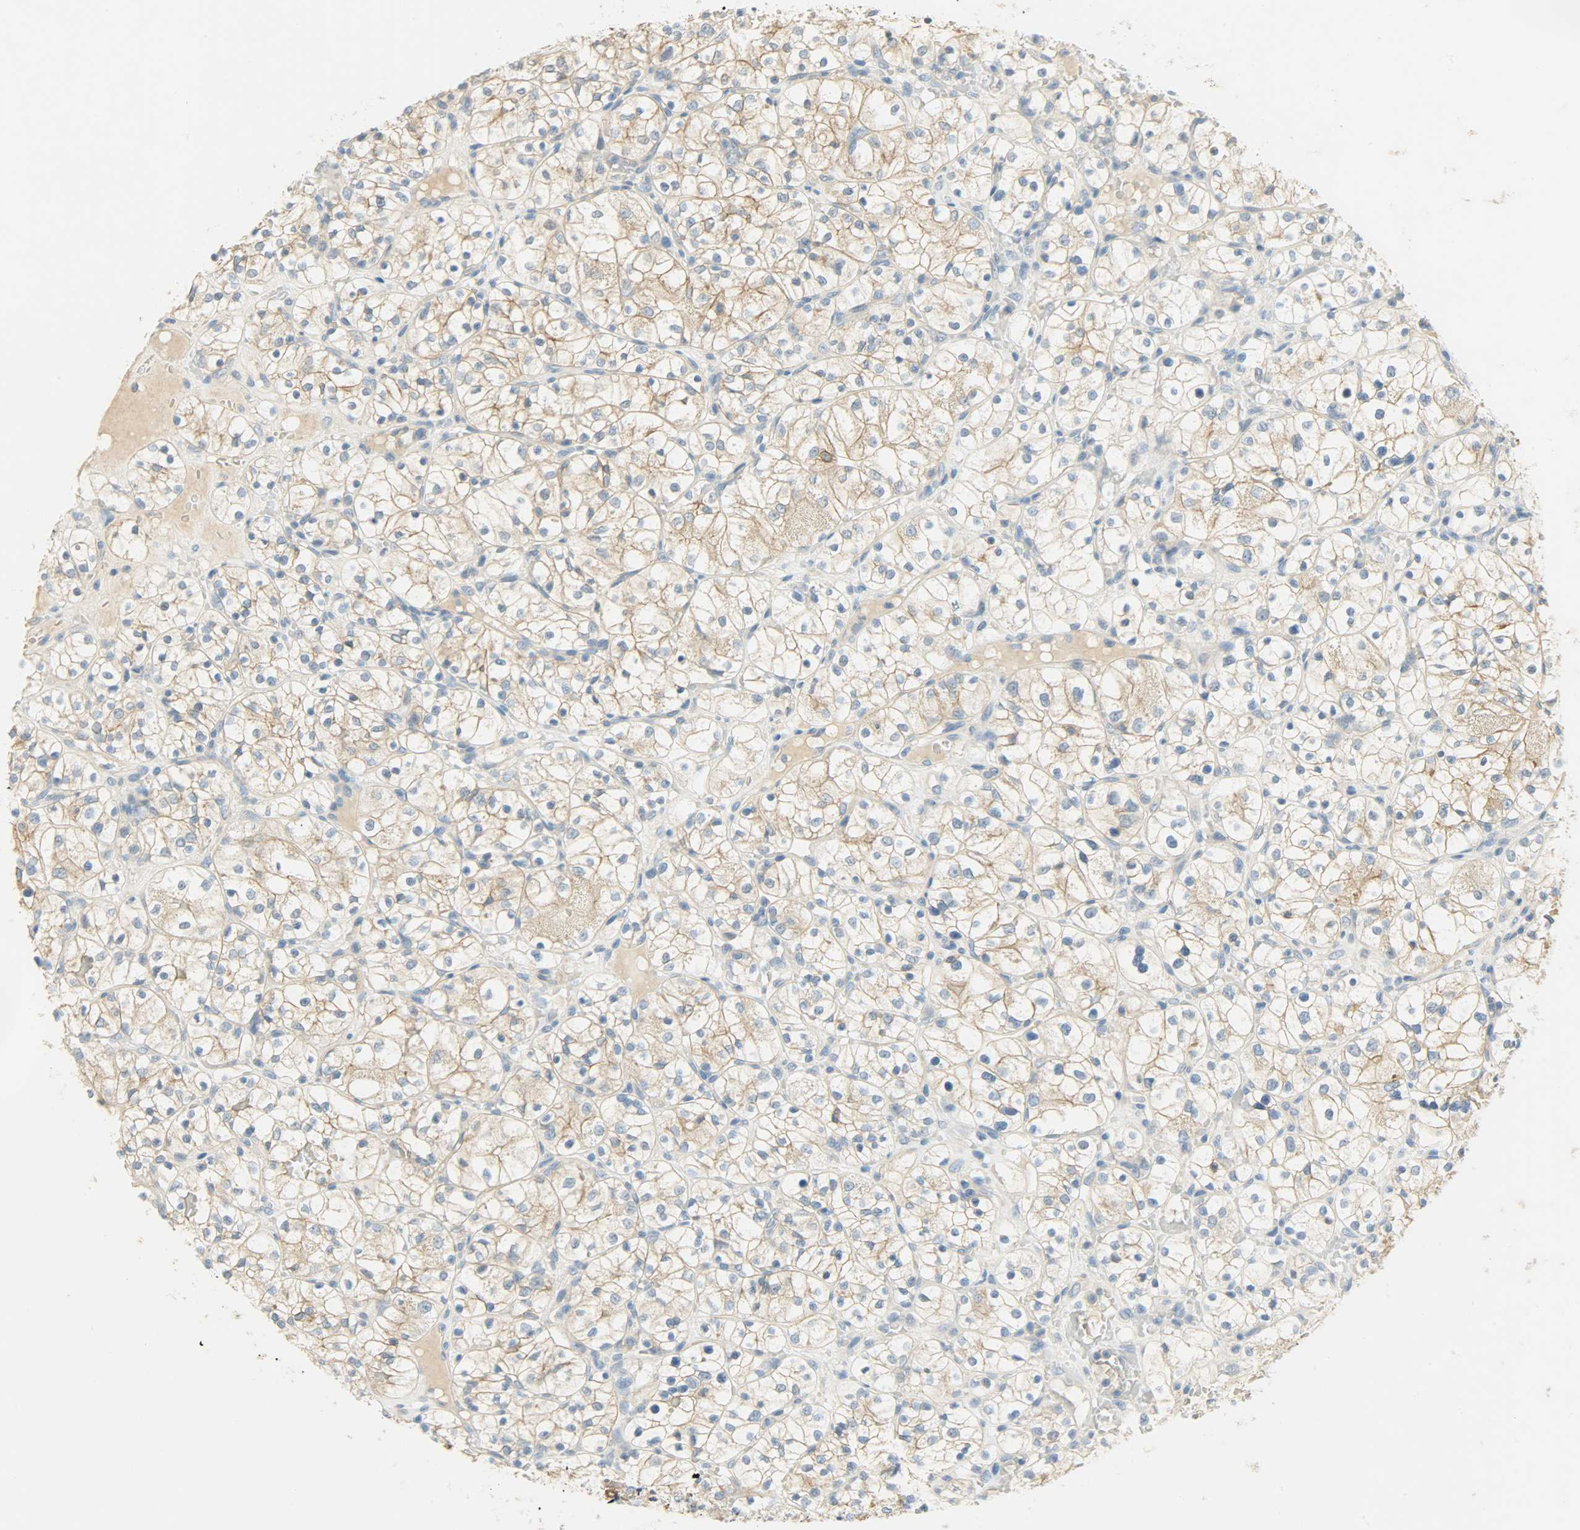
{"staining": {"intensity": "moderate", "quantity": ">75%", "location": "cytoplasmic/membranous"}, "tissue": "renal cancer", "cell_type": "Tumor cells", "image_type": "cancer", "snomed": [{"axis": "morphology", "description": "Adenocarcinoma, NOS"}, {"axis": "topography", "description": "Kidney"}], "caption": "Immunohistochemistry (IHC) staining of renal cancer, which exhibits medium levels of moderate cytoplasmic/membranous staining in about >75% of tumor cells indicating moderate cytoplasmic/membranous protein positivity. The staining was performed using DAB (3,3'-diaminobenzidine) (brown) for protein detection and nuclei were counterstained in hematoxylin (blue).", "gene": "DSG2", "patient": {"sex": "female", "age": 60}}